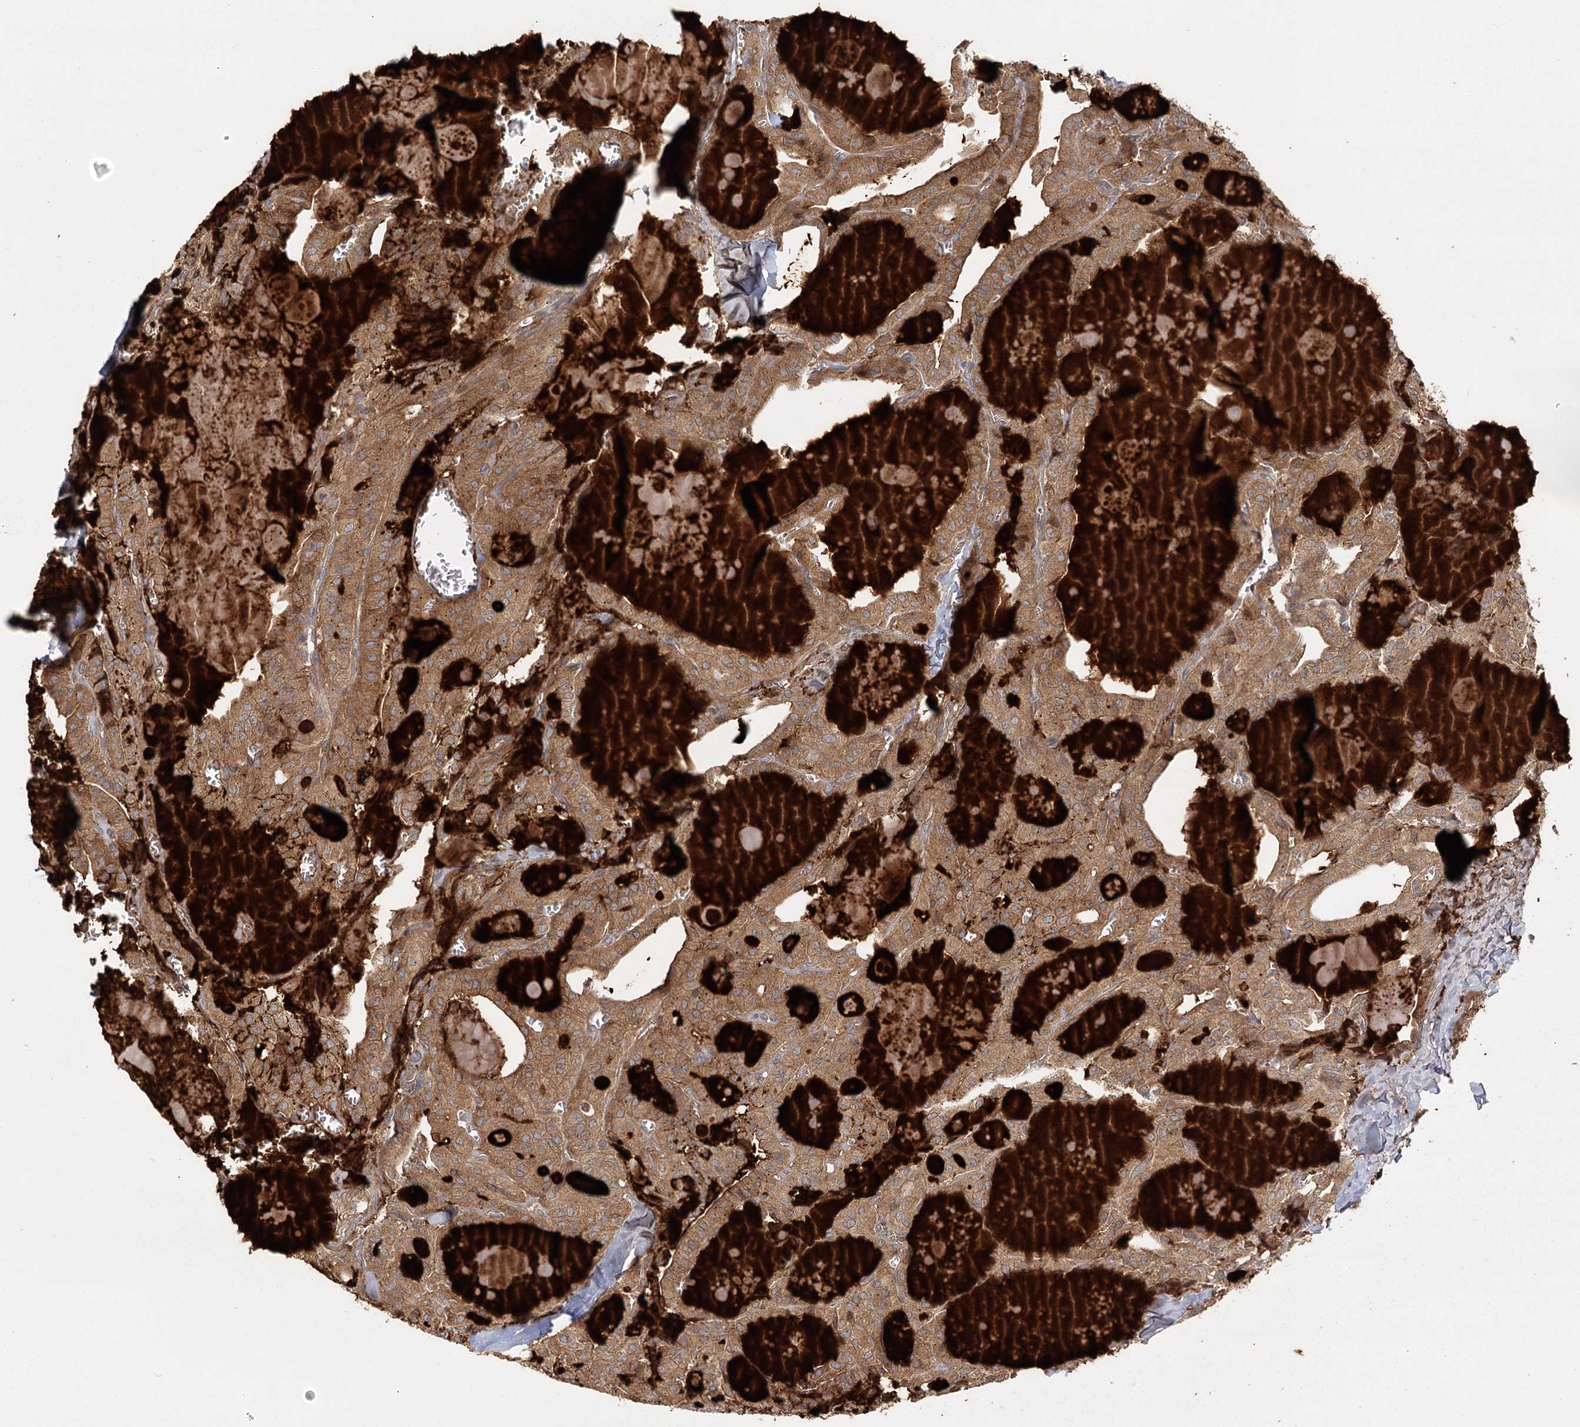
{"staining": {"intensity": "moderate", "quantity": ">75%", "location": "cytoplasmic/membranous"}, "tissue": "thyroid cancer", "cell_type": "Tumor cells", "image_type": "cancer", "snomed": [{"axis": "morphology", "description": "Papillary adenocarcinoma, NOS"}, {"axis": "topography", "description": "Thyroid gland"}], "caption": "Immunohistochemical staining of human thyroid cancer (papillary adenocarcinoma) exhibits moderate cytoplasmic/membranous protein positivity in about >75% of tumor cells. (DAB IHC, brown staining for protein, blue staining for nuclei).", "gene": "RAPGEF6", "patient": {"sex": "male", "age": 52}}